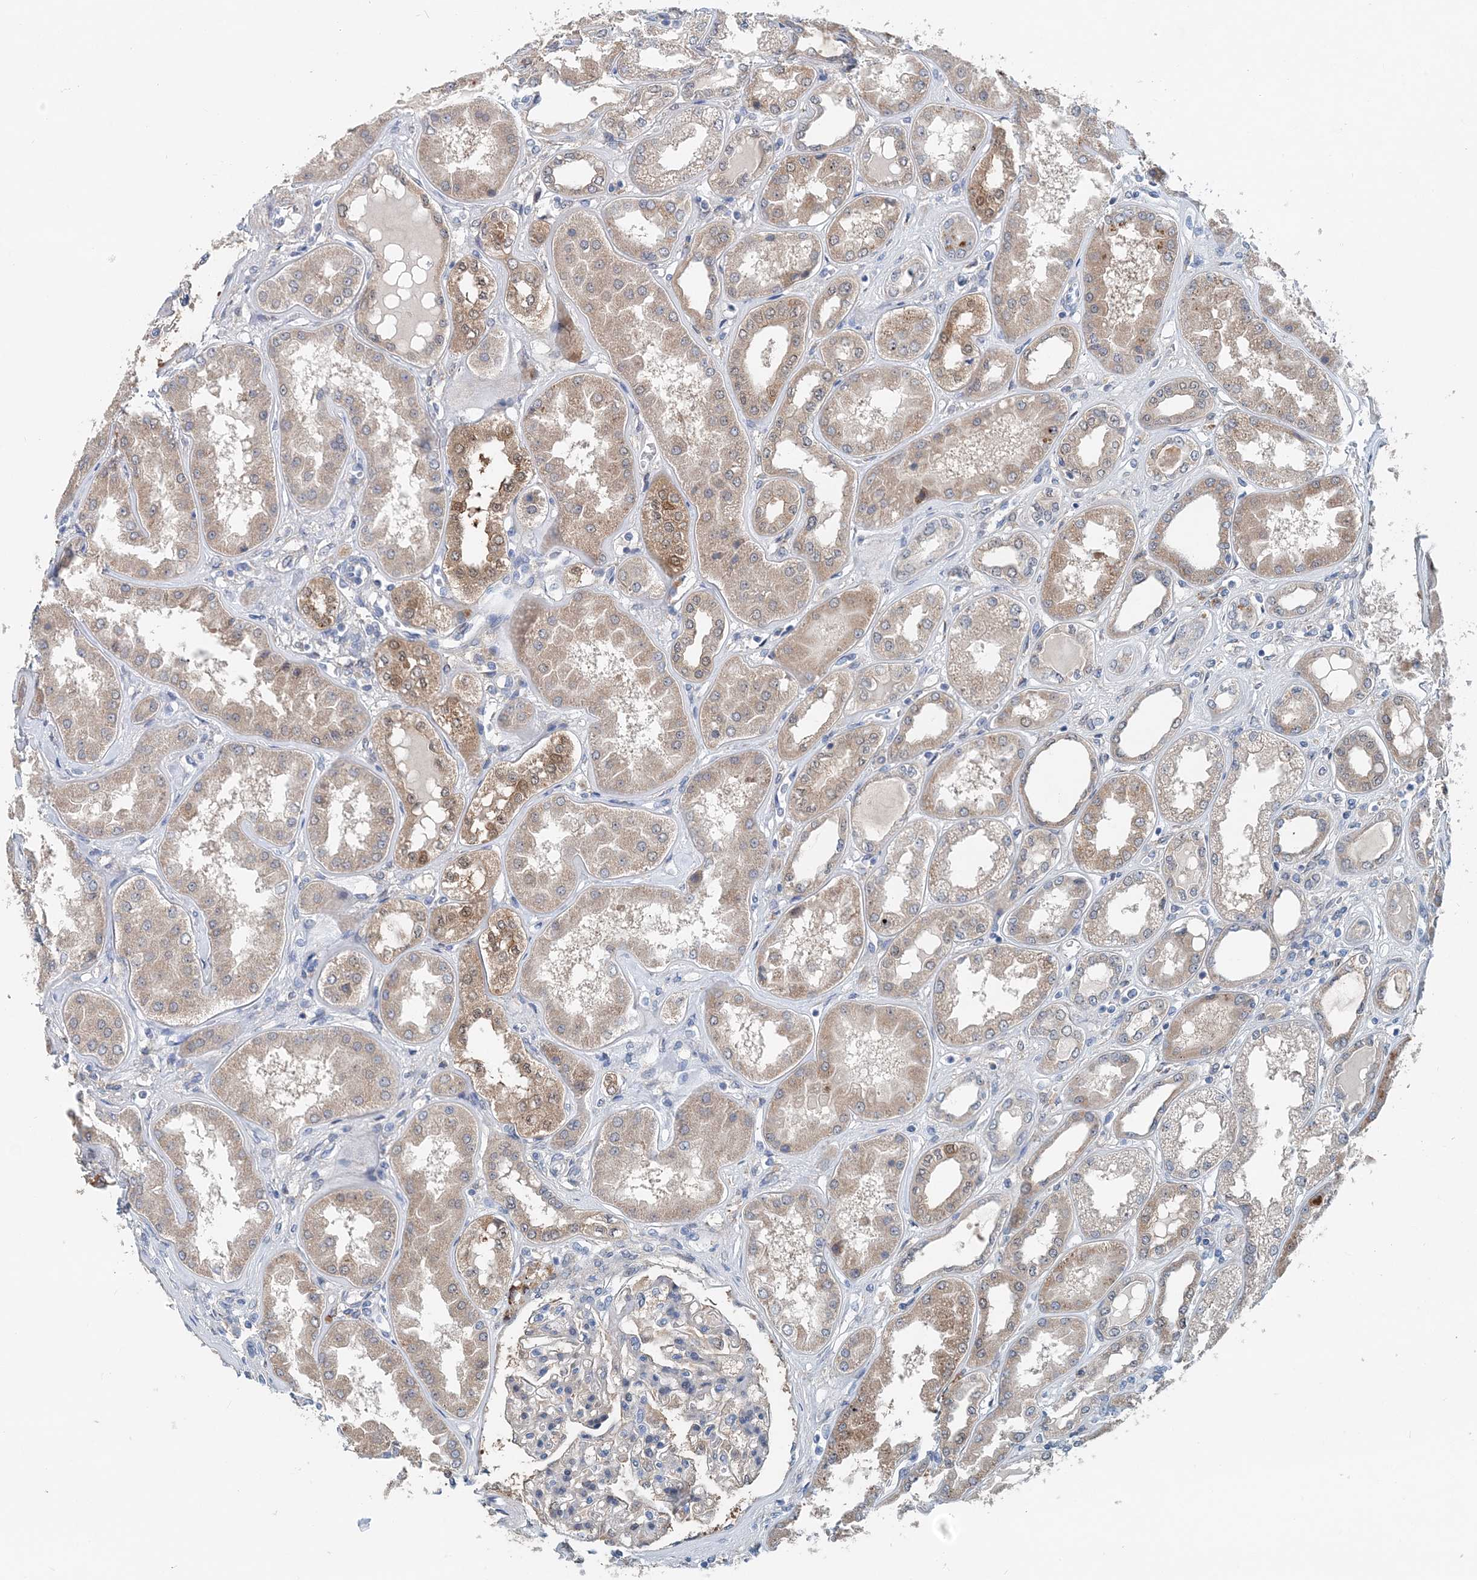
{"staining": {"intensity": "moderate", "quantity": "<25%", "location": "cytoplasmic/membranous"}, "tissue": "kidney", "cell_type": "Cells in glomeruli", "image_type": "normal", "snomed": [{"axis": "morphology", "description": "Normal tissue, NOS"}, {"axis": "topography", "description": "Kidney"}], "caption": "This is a histology image of immunohistochemistry staining of benign kidney, which shows moderate staining in the cytoplasmic/membranous of cells in glomeruli.", "gene": "PFN2", "patient": {"sex": "female", "age": 56}}